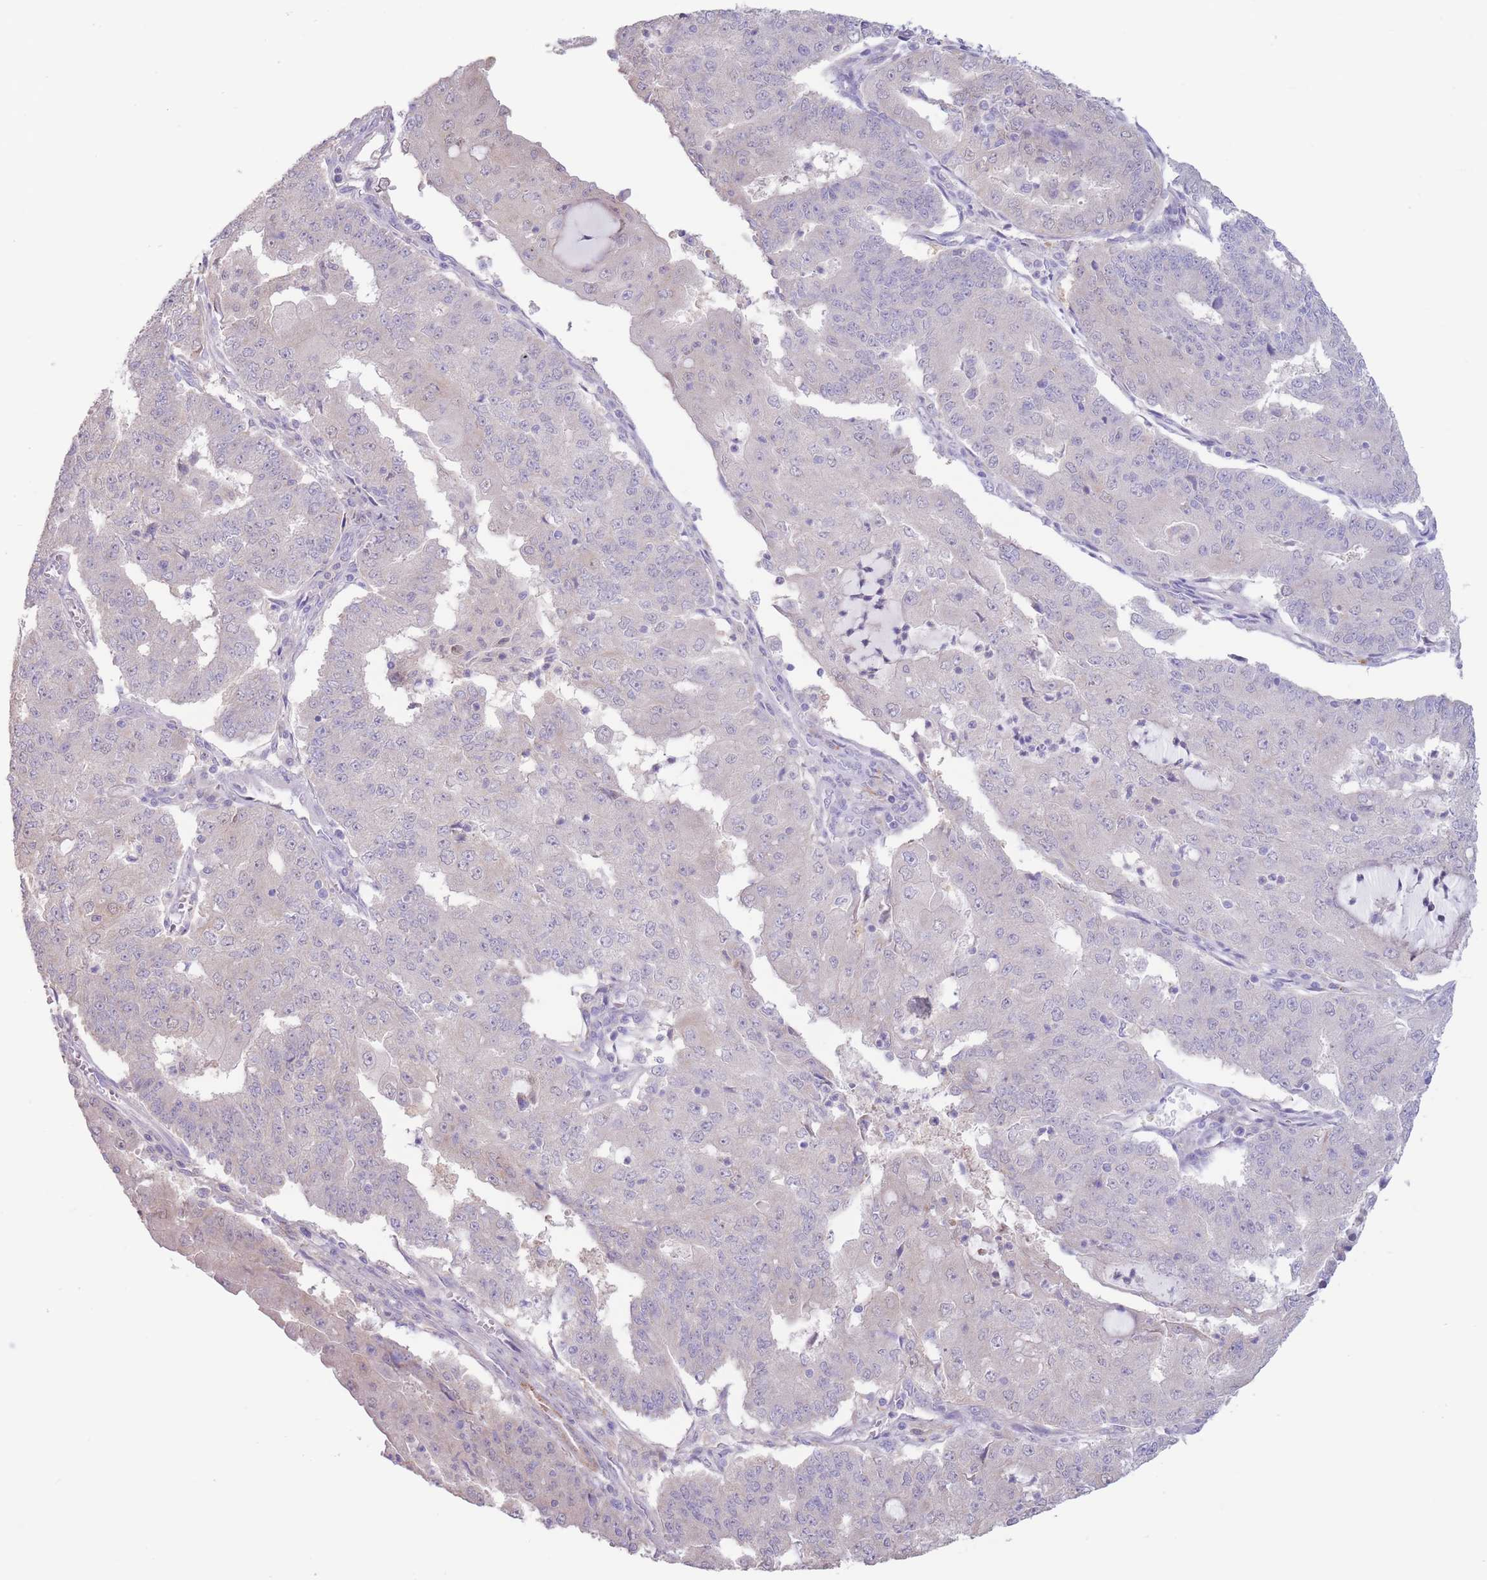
{"staining": {"intensity": "negative", "quantity": "none", "location": "none"}, "tissue": "endometrial cancer", "cell_type": "Tumor cells", "image_type": "cancer", "snomed": [{"axis": "morphology", "description": "Adenocarcinoma, NOS"}, {"axis": "topography", "description": "Endometrium"}], "caption": "Immunohistochemistry image of neoplastic tissue: endometrial adenocarcinoma stained with DAB demonstrates no significant protein positivity in tumor cells. (DAB immunohistochemistry (IHC) with hematoxylin counter stain).", "gene": "FAH", "patient": {"sex": "female", "age": 56}}